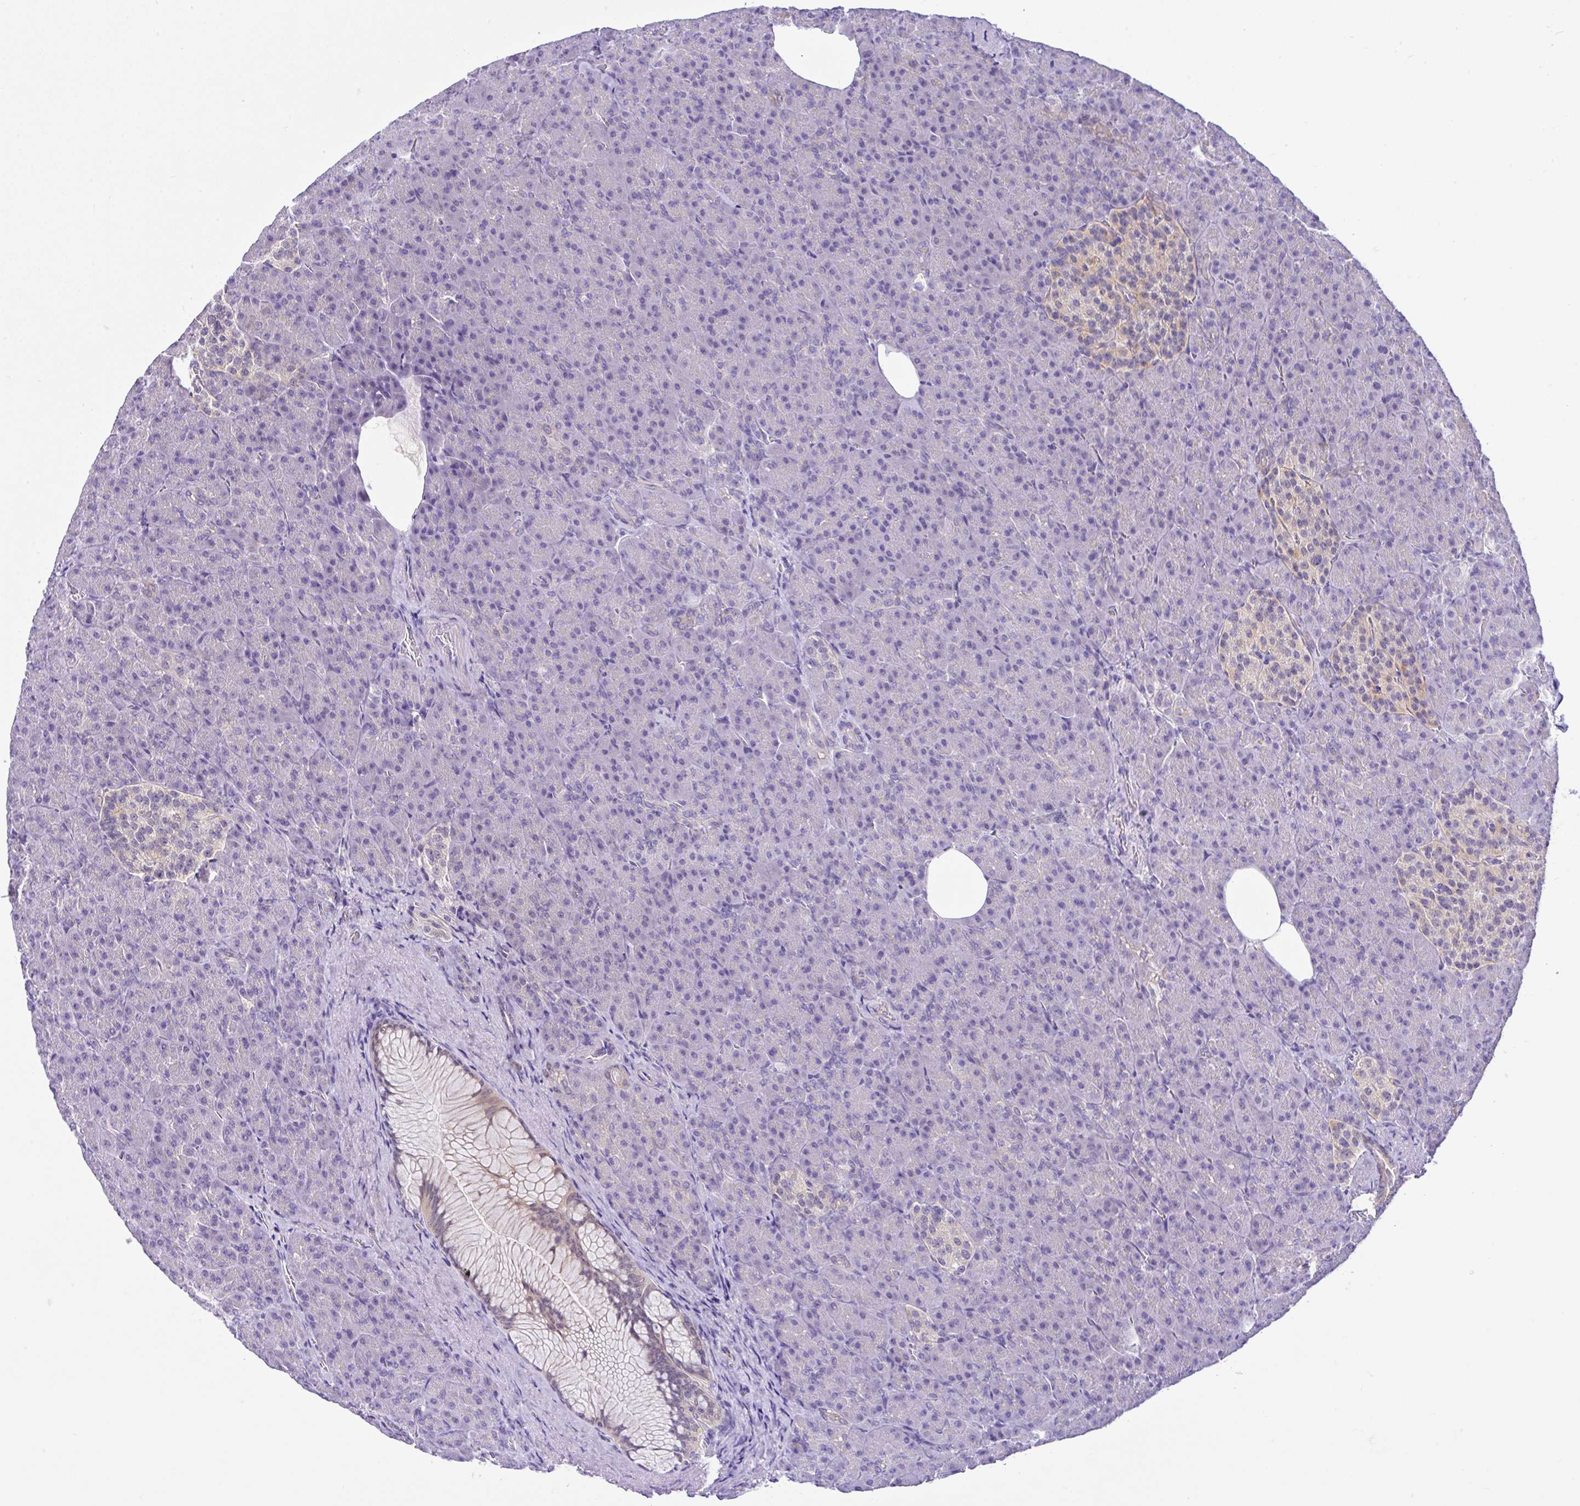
{"staining": {"intensity": "negative", "quantity": "none", "location": "none"}, "tissue": "pancreas", "cell_type": "Exocrine glandular cells", "image_type": "normal", "snomed": [{"axis": "morphology", "description": "Normal tissue, NOS"}, {"axis": "topography", "description": "Pancreas"}], "caption": "The micrograph shows no staining of exocrine glandular cells in normal pancreas. Nuclei are stained in blue.", "gene": "ANO4", "patient": {"sex": "female", "age": 74}}